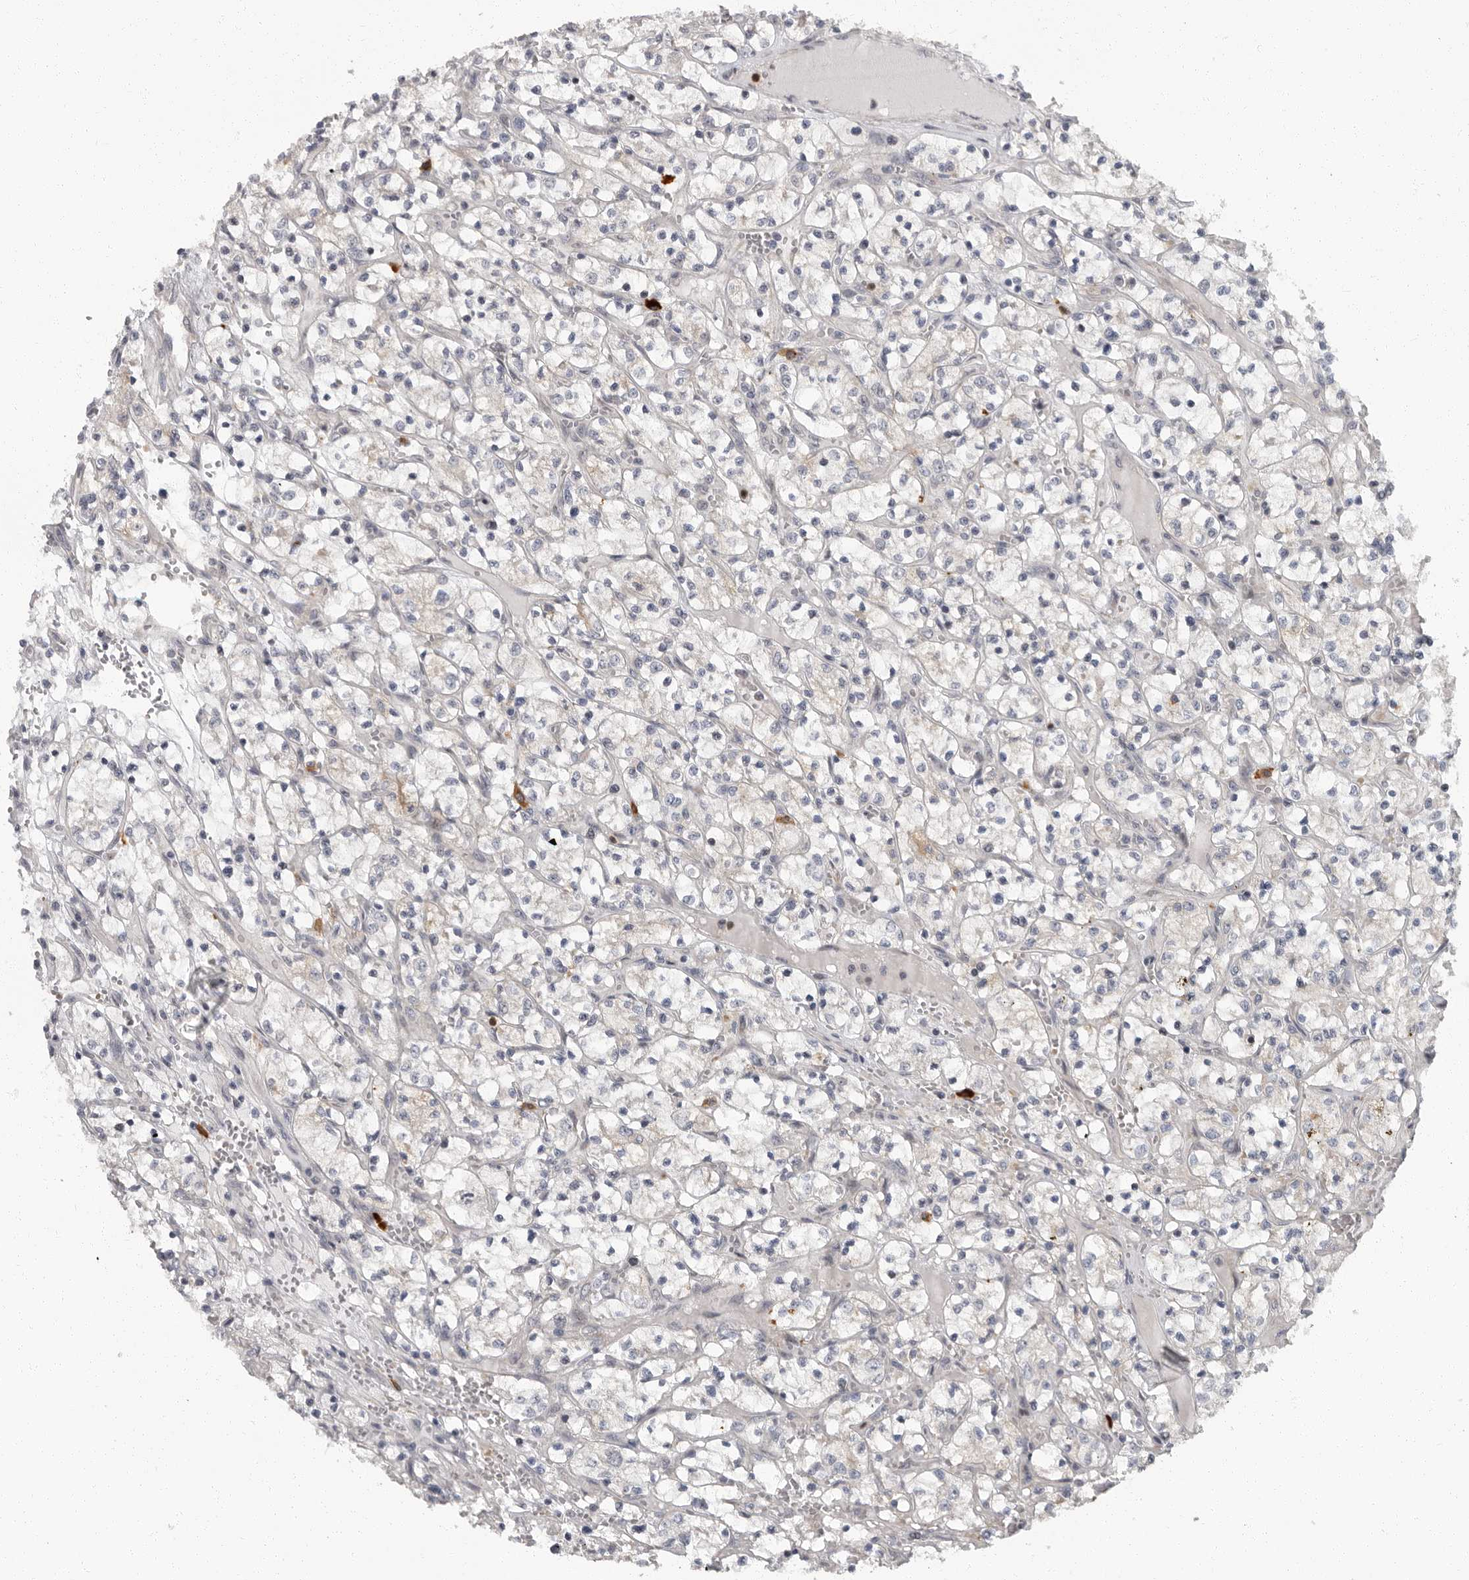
{"staining": {"intensity": "negative", "quantity": "none", "location": "none"}, "tissue": "renal cancer", "cell_type": "Tumor cells", "image_type": "cancer", "snomed": [{"axis": "morphology", "description": "Adenocarcinoma, NOS"}, {"axis": "topography", "description": "Kidney"}], "caption": "DAB (3,3'-diaminobenzidine) immunohistochemical staining of adenocarcinoma (renal) displays no significant positivity in tumor cells.", "gene": "PDCD11", "patient": {"sex": "female", "age": 69}}